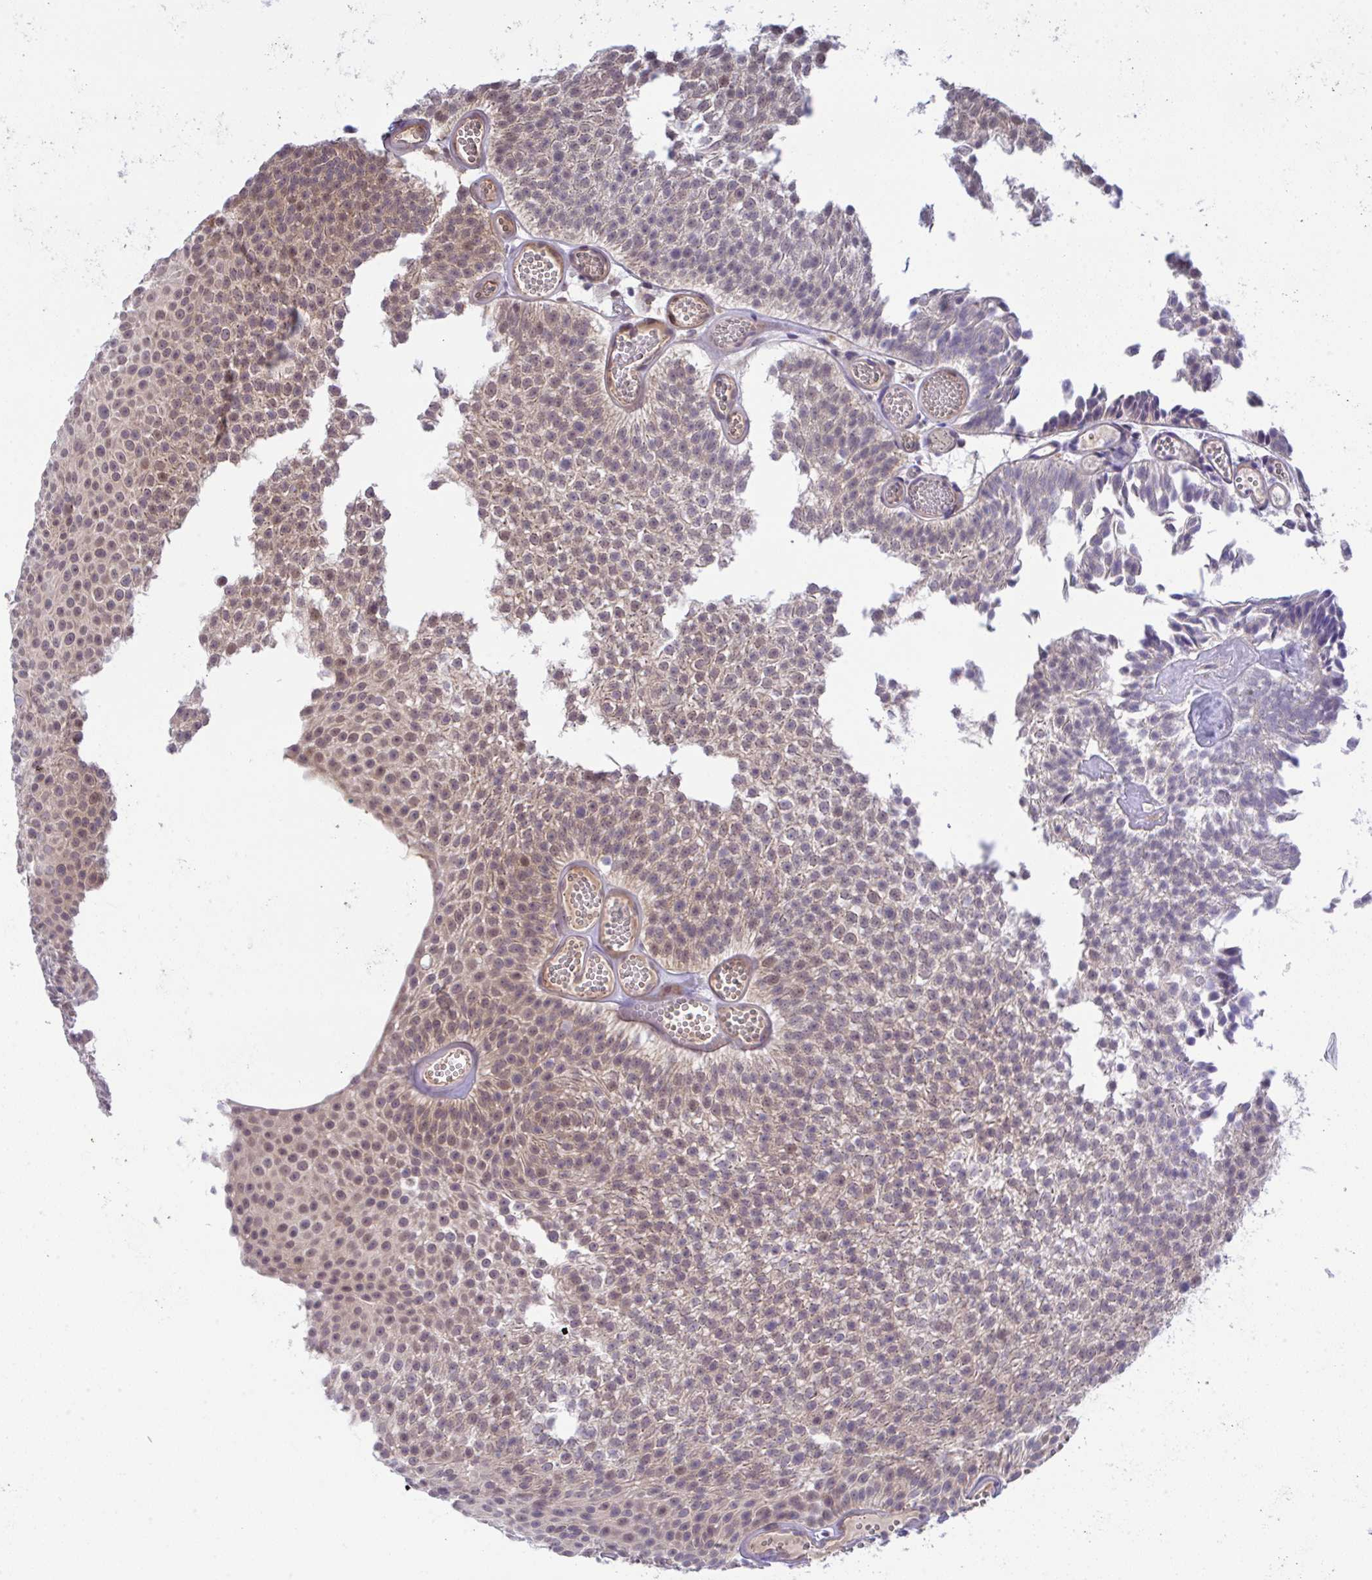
{"staining": {"intensity": "moderate", "quantity": ">75%", "location": "cytoplasmic/membranous,nuclear"}, "tissue": "urothelial cancer", "cell_type": "Tumor cells", "image_type": "cancer", "snomed": [{"axis": "morphology", "description": "Urothelial carcinoma, Low grade"}, {"axis": "topography", "description": "Urinary bladder"}], "caption": "Urothelial cancer tissue exhibits moderate cytoplasmic/membranous and nuclear expression in about >75% of tumor cells, visualized by immunohistochemistry. (DAB IHC with brightfield microscopy, high magnification).", "gene": "C9orf64", "patient": {"sex": "male", "age": 82}}